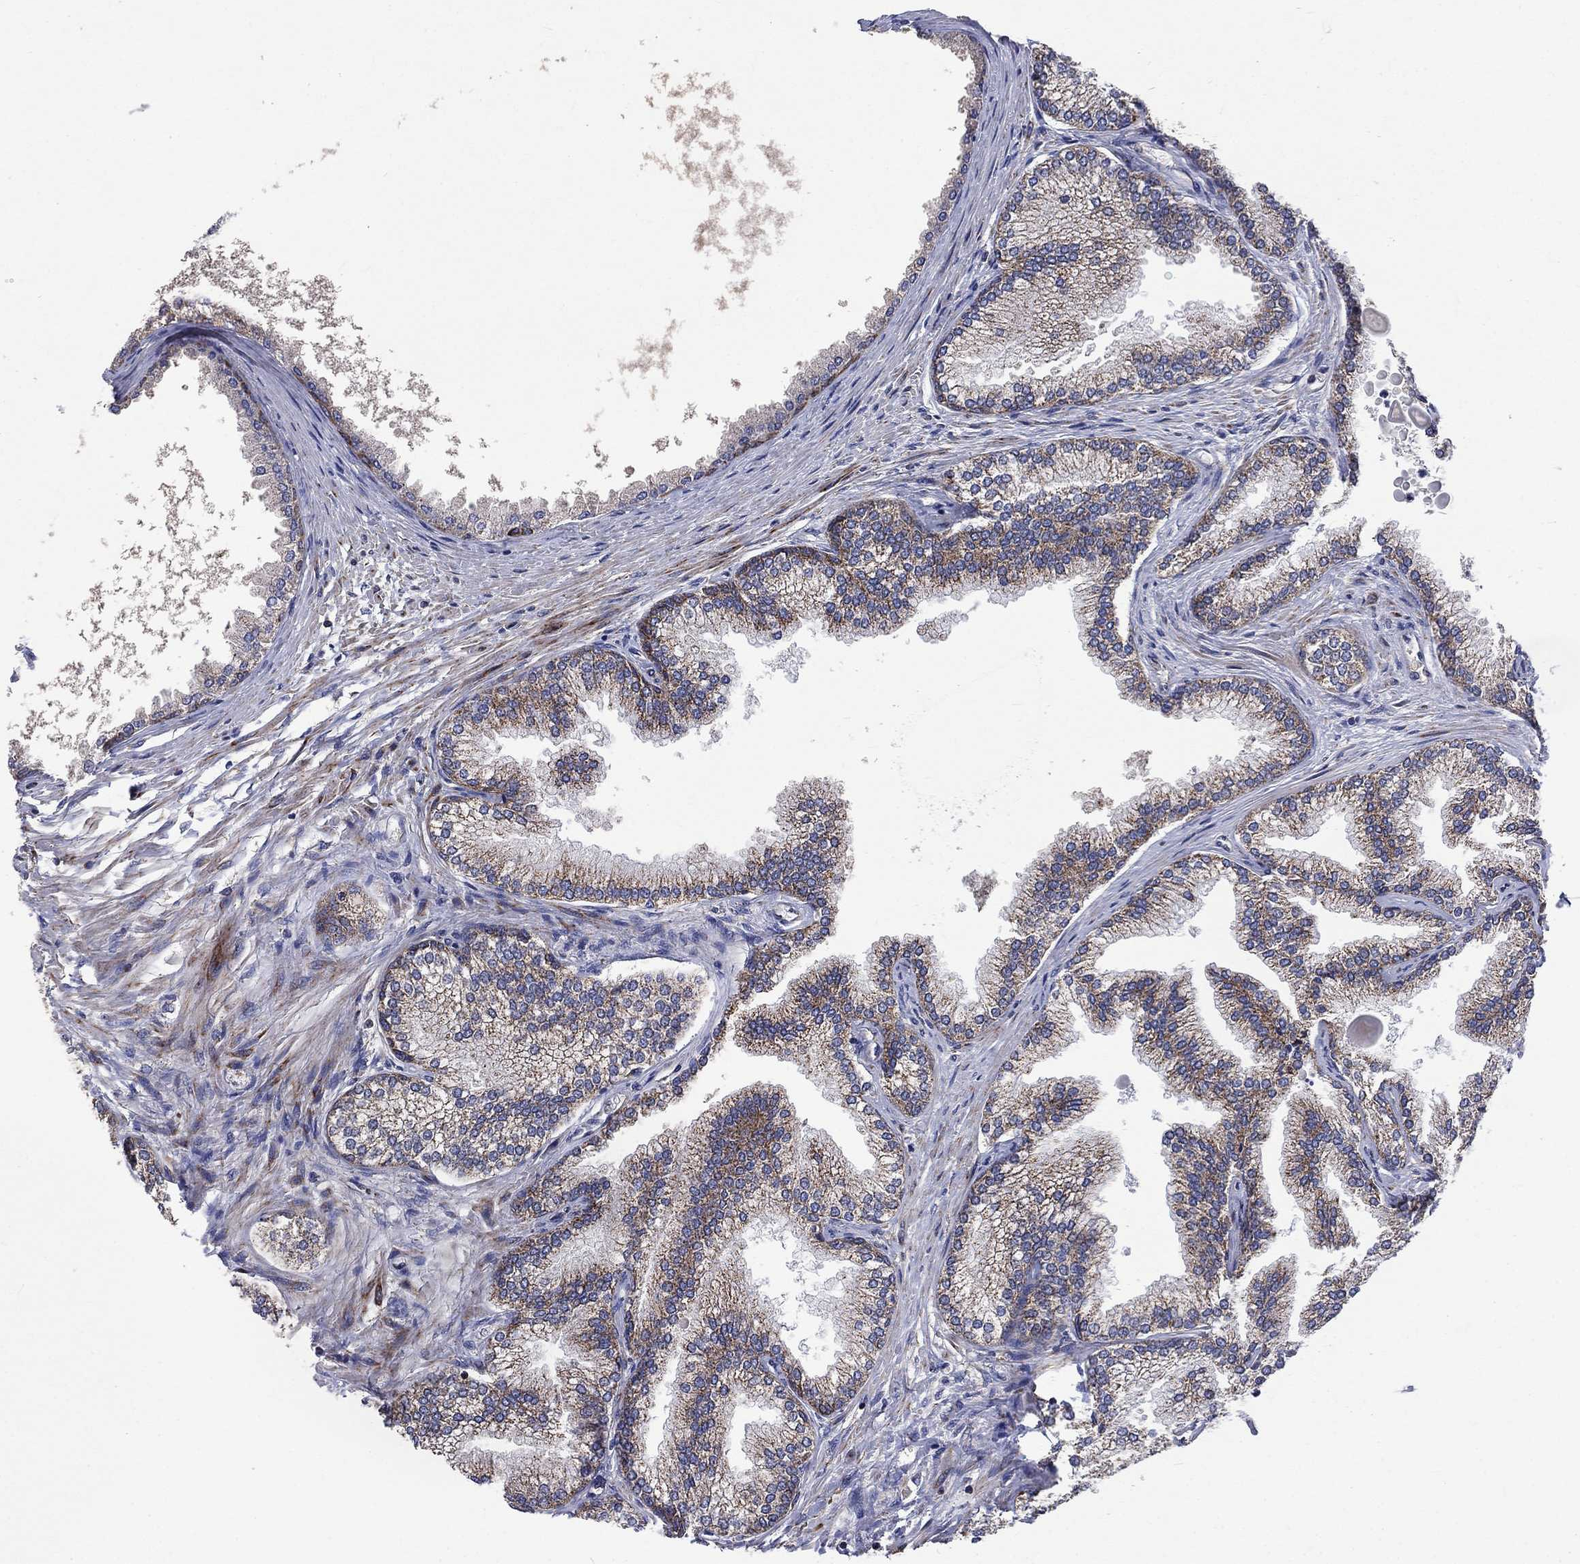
{"staining": {"intensity": "moderate", "quantity": "25%-75%", "location": "cytoplasmic/membranous"}, "tissue": "prostate", "cell_type": "Glandular cells", "image_type": "normal", "snomed": [{"axis": "morphology", "description": "Normal tissue, NOS"}, {"axis": "topography", "description": "Prostate"}], "caption": "Moderate cytoplasmic/membranous positivity for a protein is seen in approximately 25%-75% of glandular cells of normal prostate using IHC.", "gene": "RPLP0", "patient": {"sex": "male", "age": 72}}